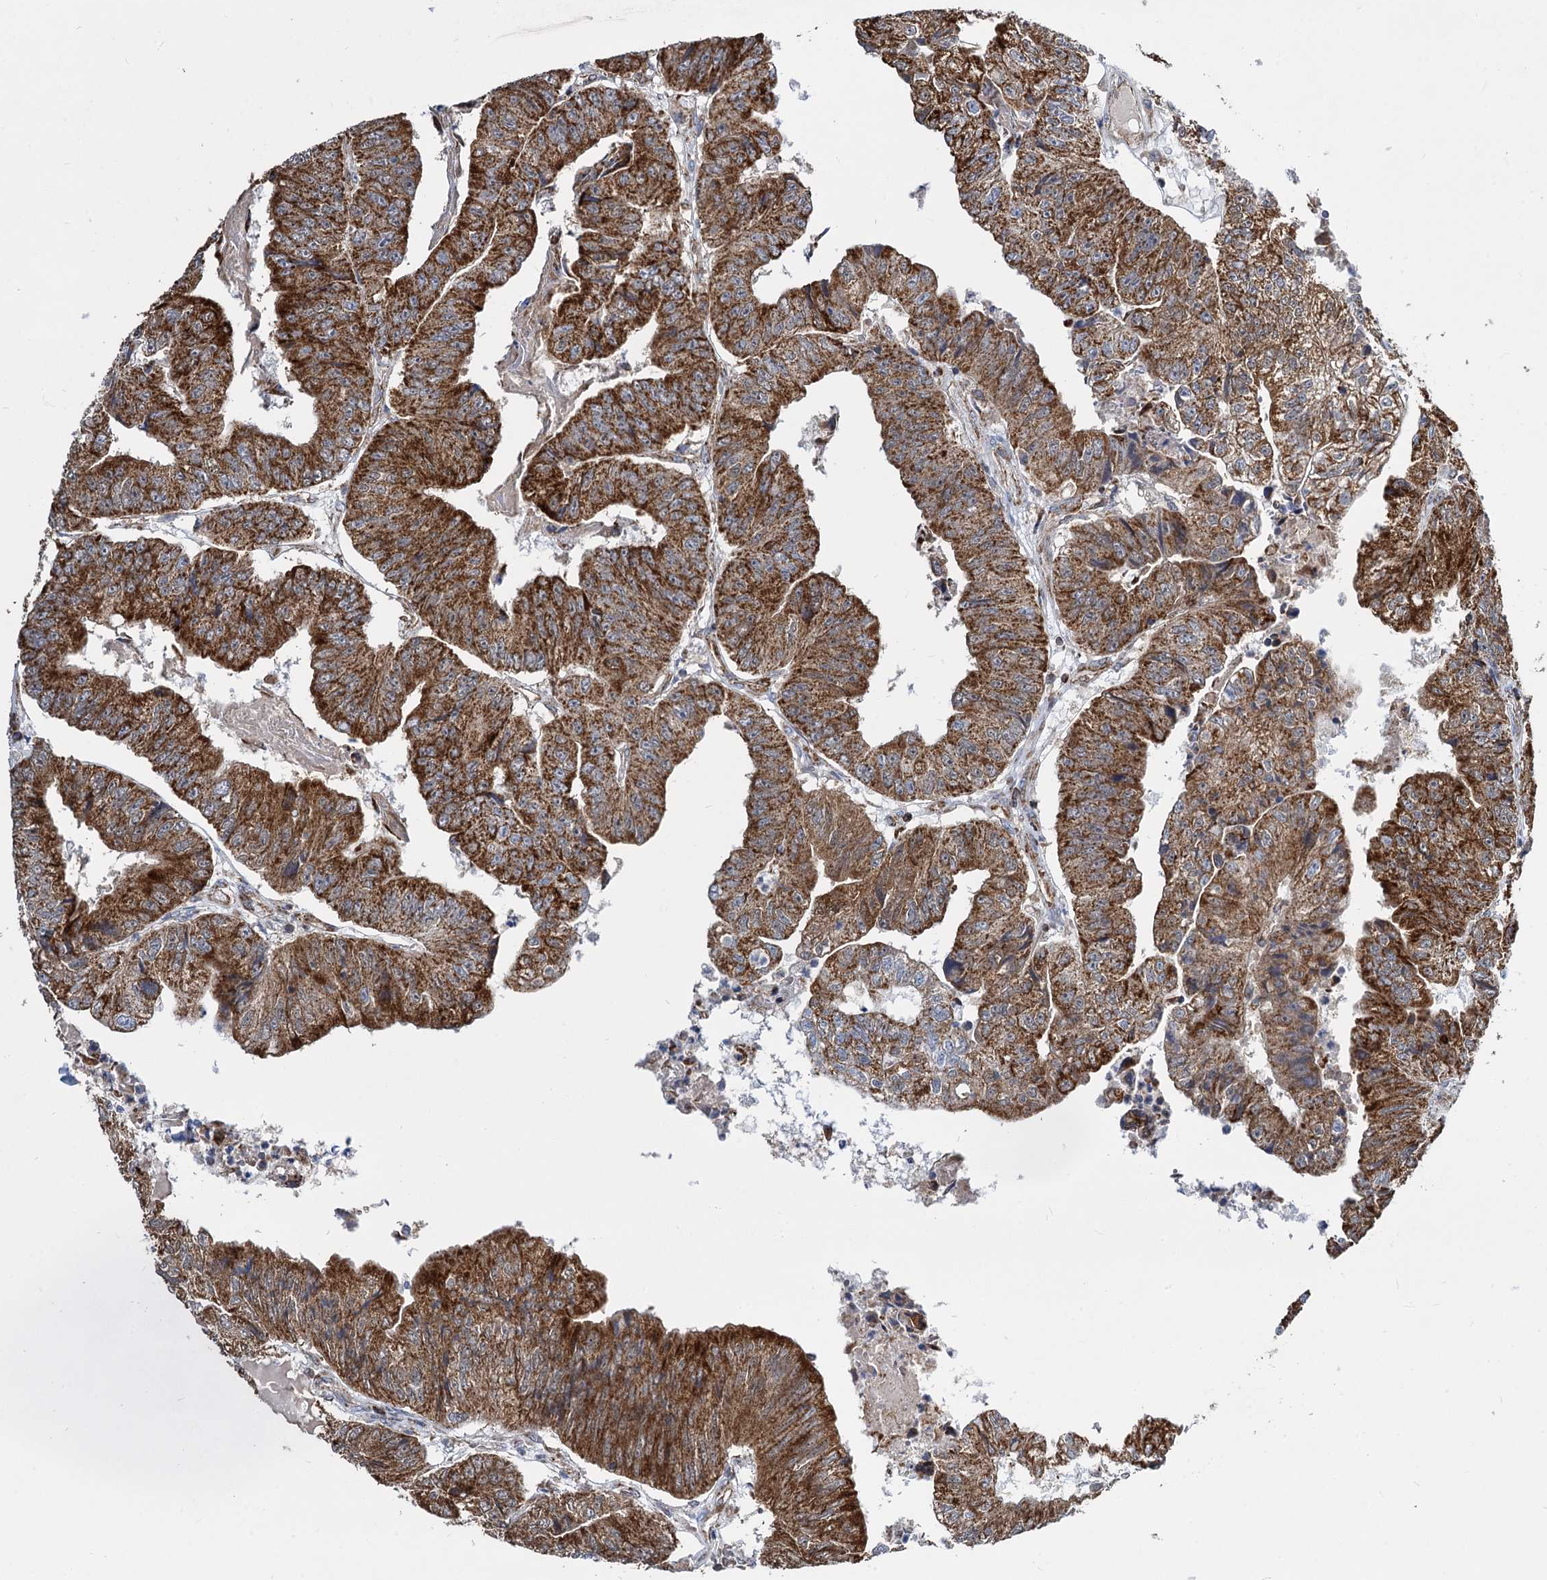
{"staining": {"intensity": "strong", "quantity": ">75%", "location": "cytoplasmic/membranous"}, "tissue": "colorectal cancer", "cell_type": "Tumor cells", "image_type": "cancer", "snomed": [{"axis": "morphology", "description": "Adenocarcinoma, NOS"}, {"axis": "topography", "description": "Colon"}], "caption": "Strong cytoplasmic/membranous positivity is present in about >75% of tumor cells in colorectal cancer (adenocarcinoma). (Stains: DAB in brown, nuclei in blue, Microscopy: brightfield microscopy at high magnification).", "gene": "TIMM10", "patient": {"sex": "female", "age": 67}}